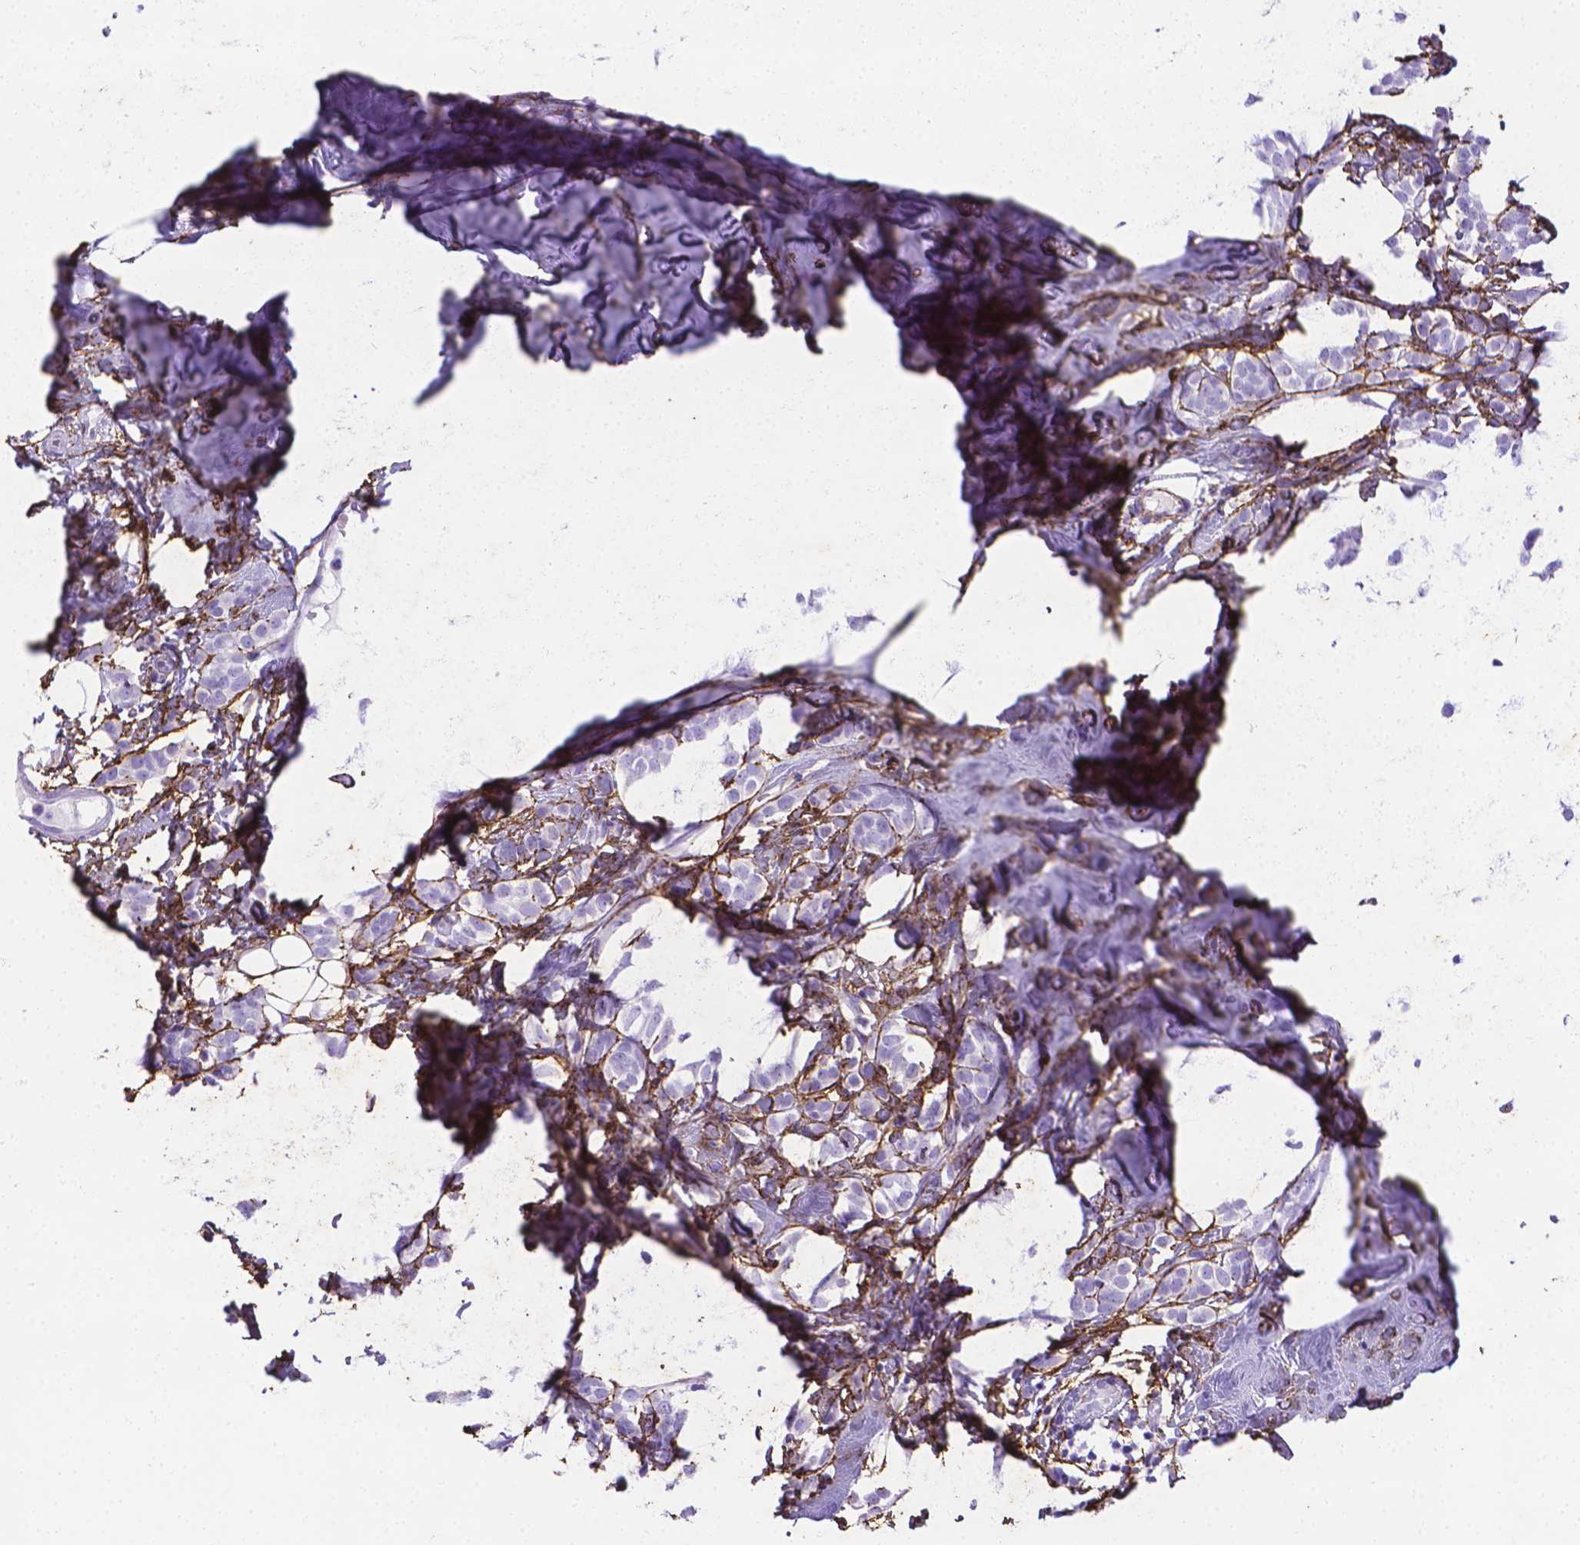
{"staining": {"intensity": "negative", "quantity": "none", "location": "none"}, "tissue": "breast cancer", "cell_type": "Tumor cells", "image_type": "cancer", "snomed": [{"axis": "morphology", "description": "Lobular carcinoma"}, {"axis": "topography", "description": "Breast"}], "caption": "Tumor cells are negative for protein expression in human breast cancer (lobular carcinoma).", "gene": "MFAP2", "patient": {"sex": "female", "age": 49}}